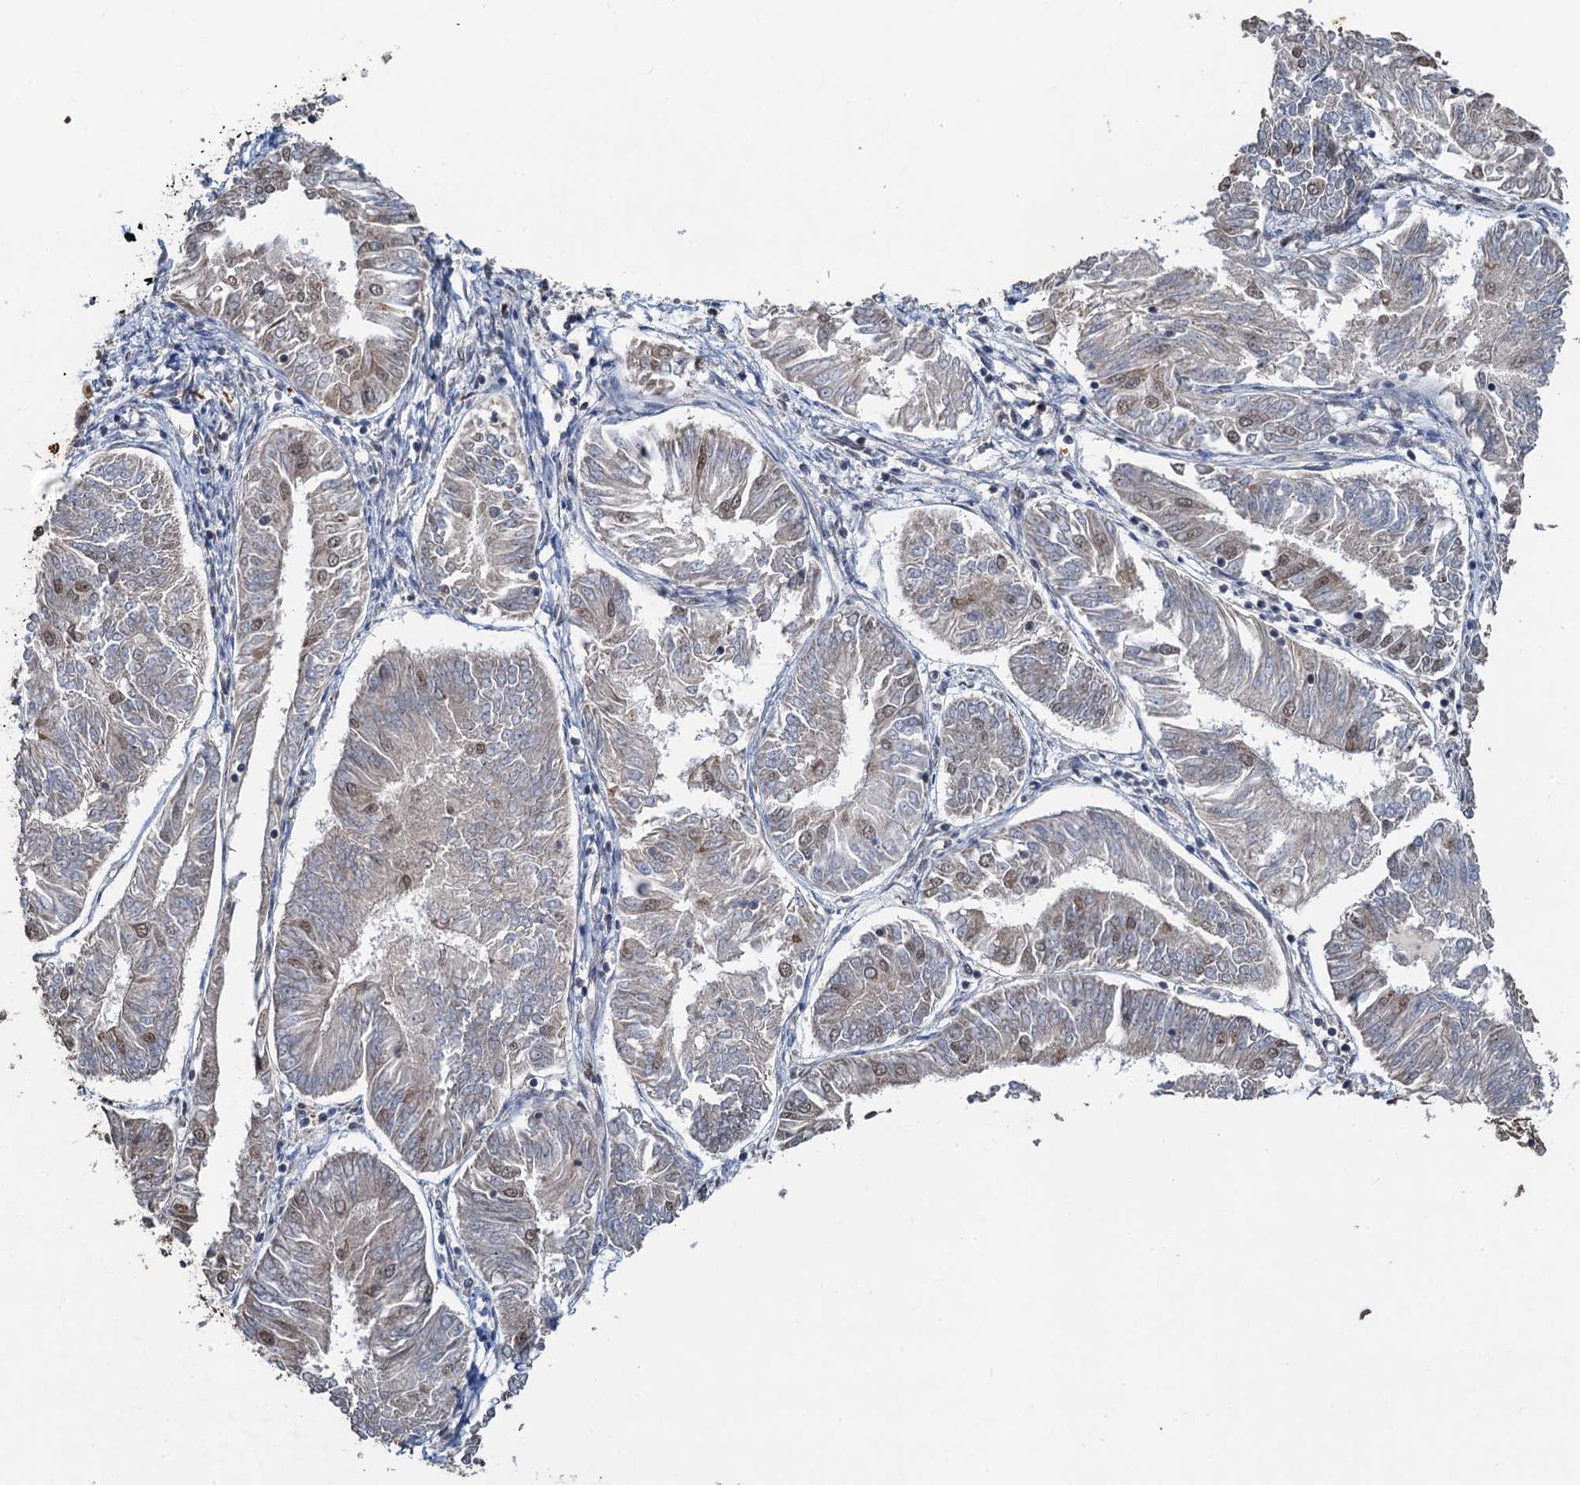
{"staining": {"intensity": "weak", "quantity": "<25%", "location": "nuclear"}, "tissue": "endometrial cancer", "cell_type": "Tumor cells", "image_type": "cancer", "snomed": [{"axis": "morphology", "description": "Adenocarcinoma, NOS"}, {"axis": "topography", "description": "Endometrium"}], "caption": "Photomicrograph shows no significant protein expression in tumor cells of adenocarcinoma (endometrial).", "gene": "REP15", "patient": {"sex": "female", "age": 58}}